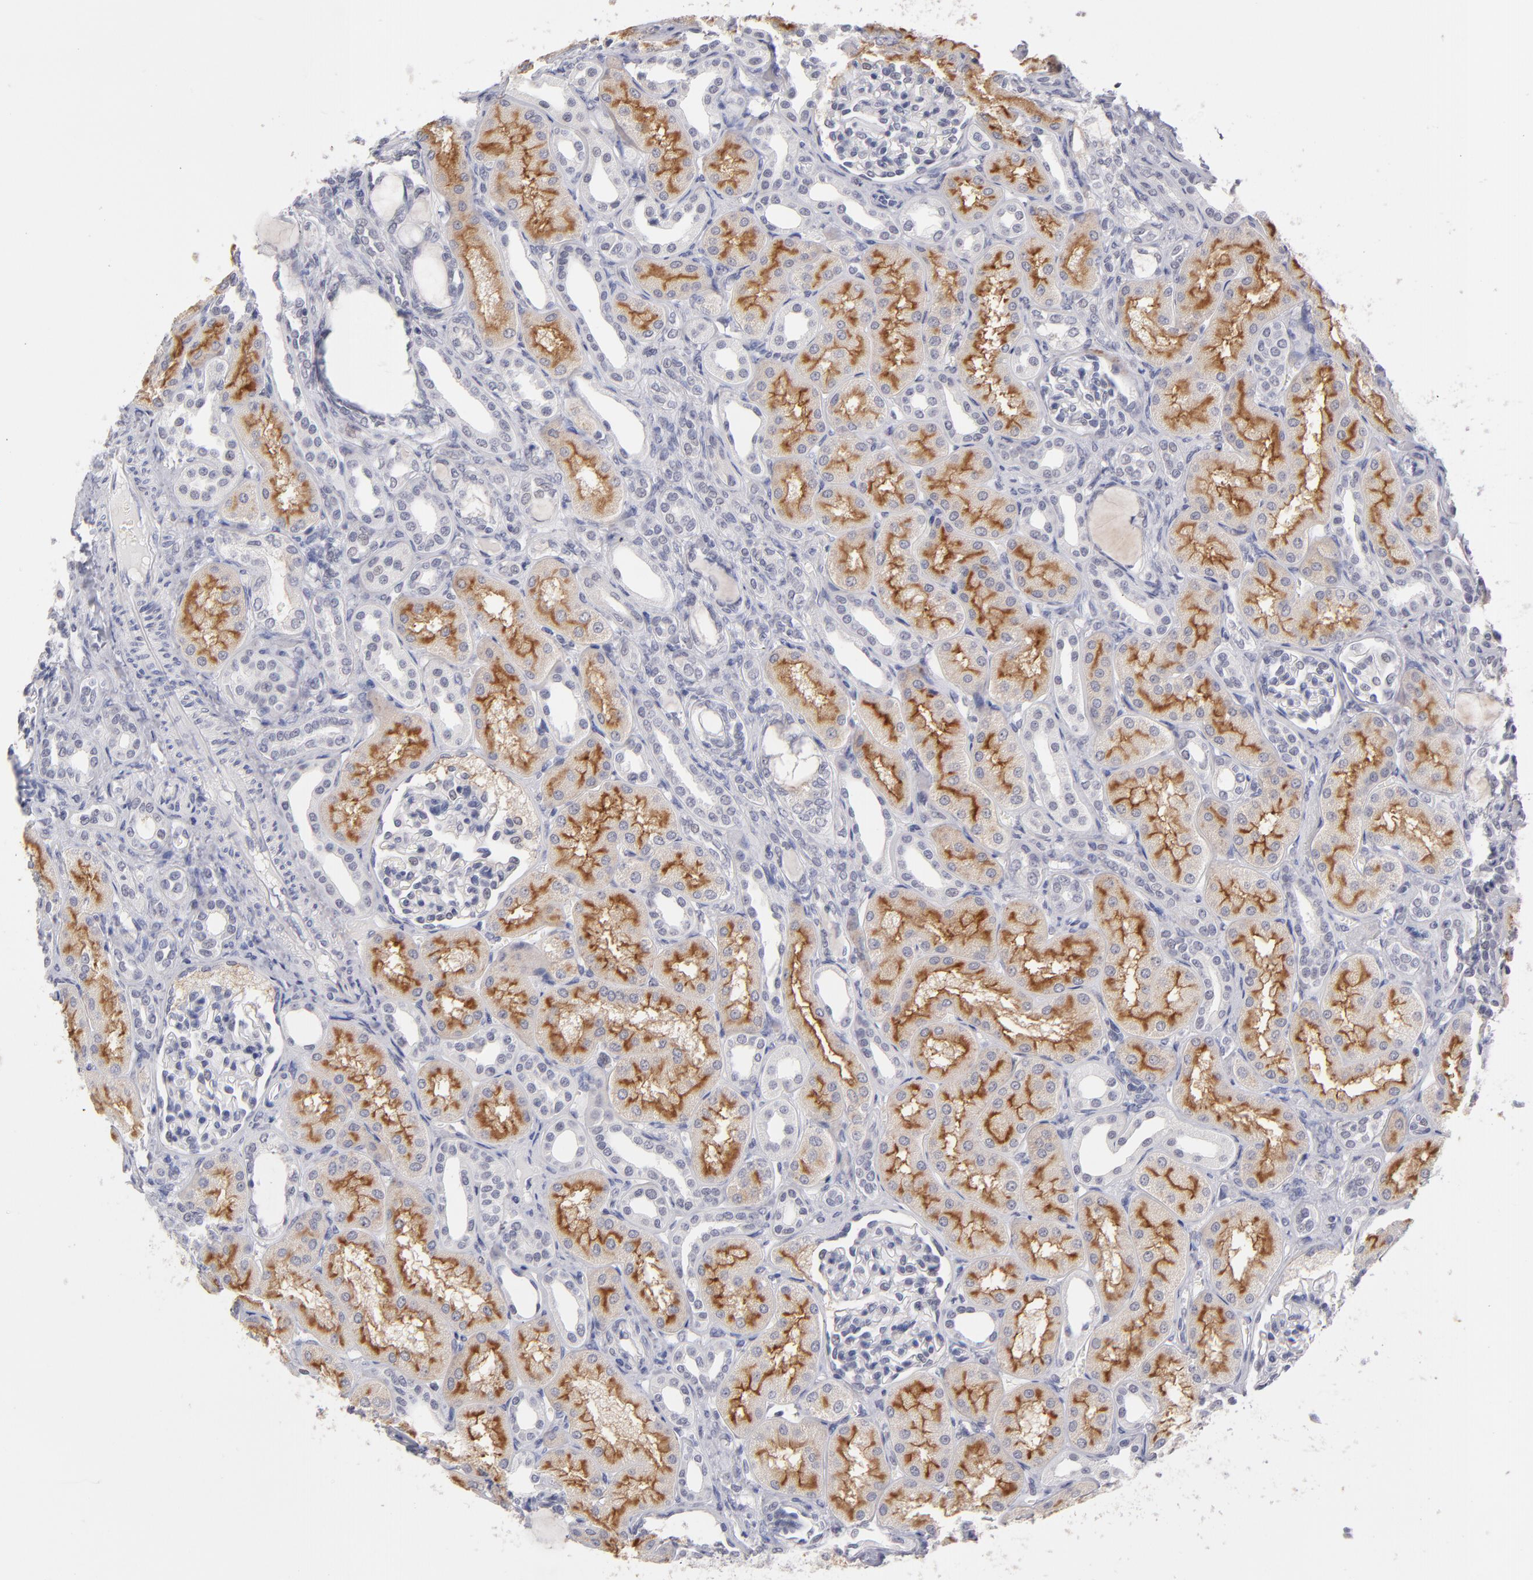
{"staining": {"intensity": "negative", "quantity": "none", "location": "none"}, "tissue": "kidney", "cell_type": "Cells in glomeruli", "image_type": "normal", "snomed": [{"axis": "morphology", "description": "Normal tissue, NOS"}, {"axis": "topography", "description": "Kidney"}], "caption": "A high-resolution photomicrograph shows IHC staining of unremarkable kidney, which reveals no significant staining in cells in glomeruli.", "gene": "TEX11", "patient": {"sex": "male", "age": 7}}